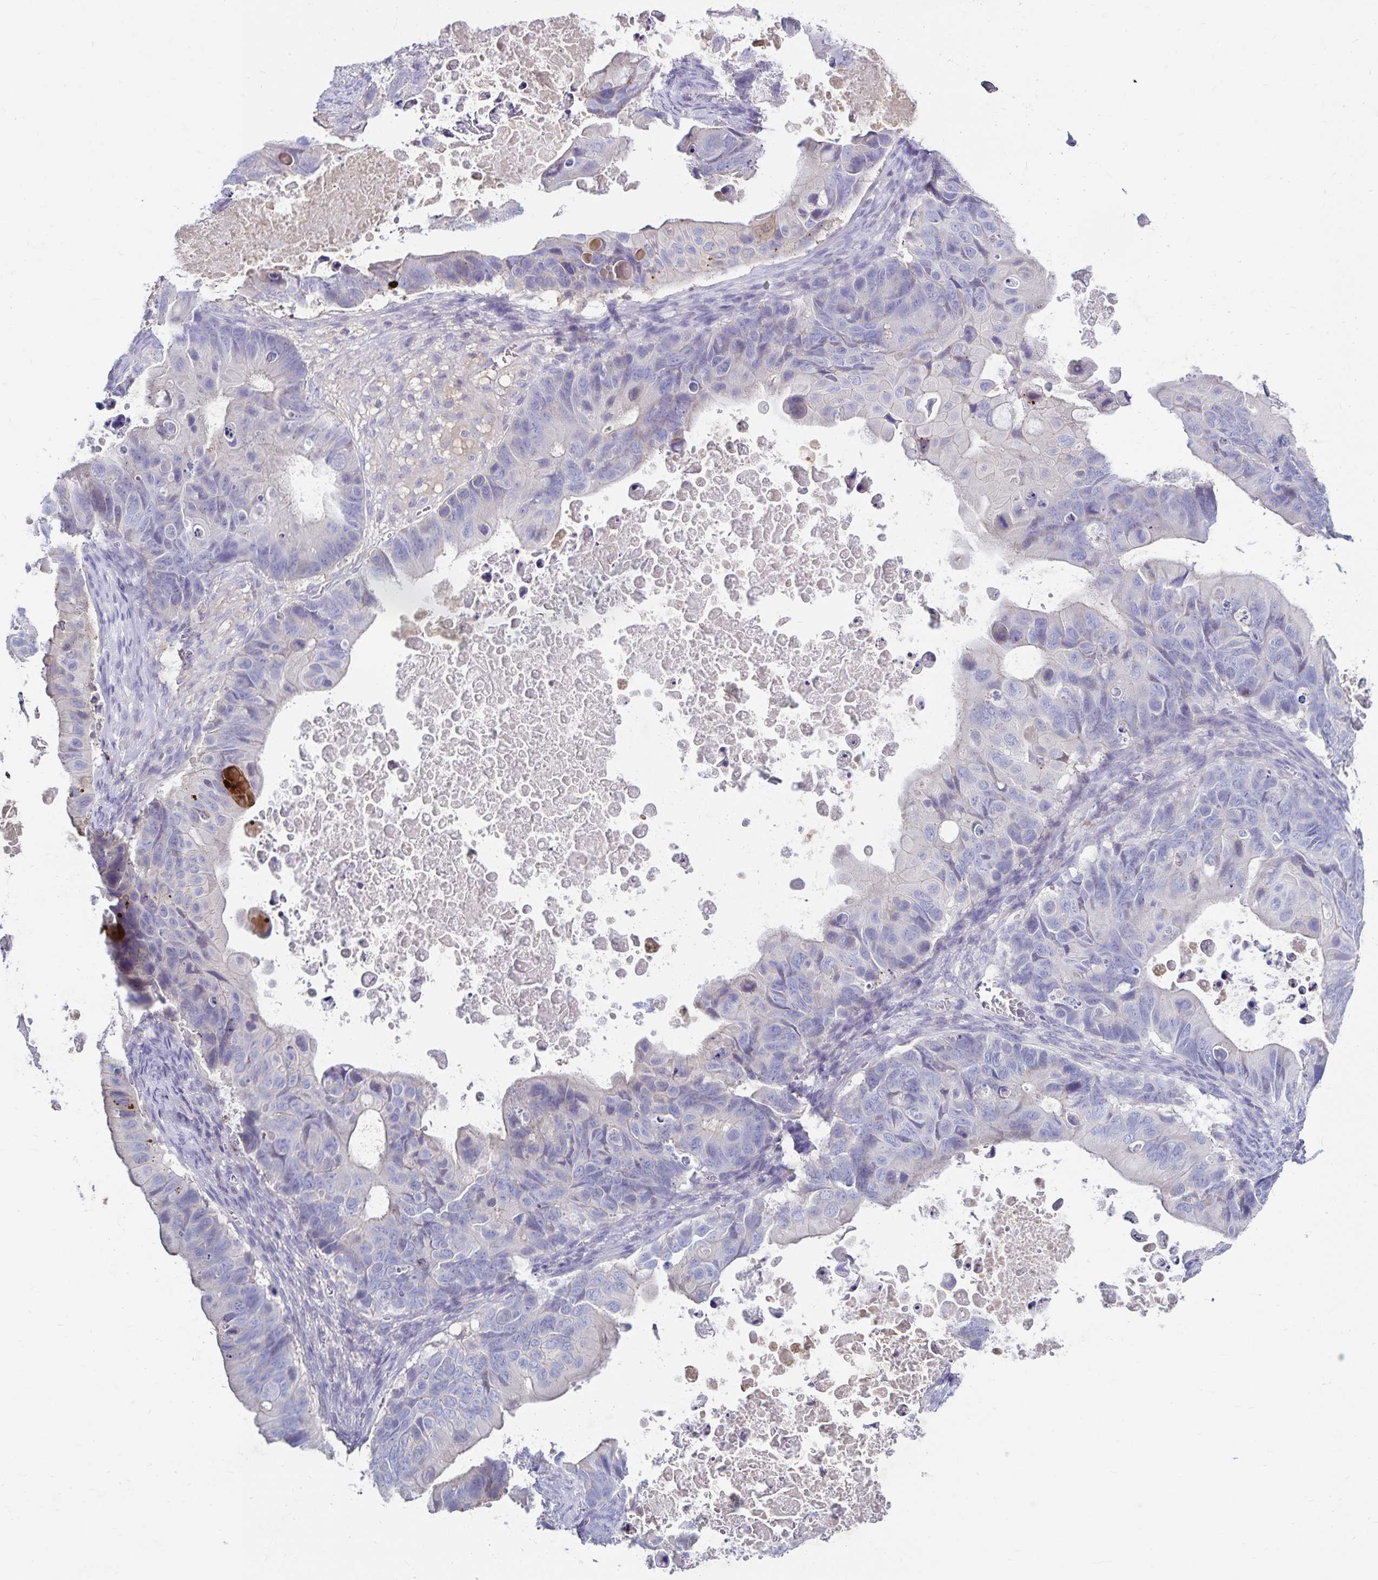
{"staining": {"intensity": "negative", "quantity": "none", "location": "none"}, "tissue": "ovarian cancer", "cell_type": "Tumor cells", "image_type": "cancer", "snomed": [{"axis": "morphology", "description": "Cystadenocarcinoma, mucinous, NOS"}, {"axis": "topography", "description": "Ovary"}], "caption": "An image of ovarian mucinous cystadenocarcinoma stained for a protein reveals no brown staining in tumor cells.", "gene": "PAX5", "patient": {"sex": "female", "age": 64}}